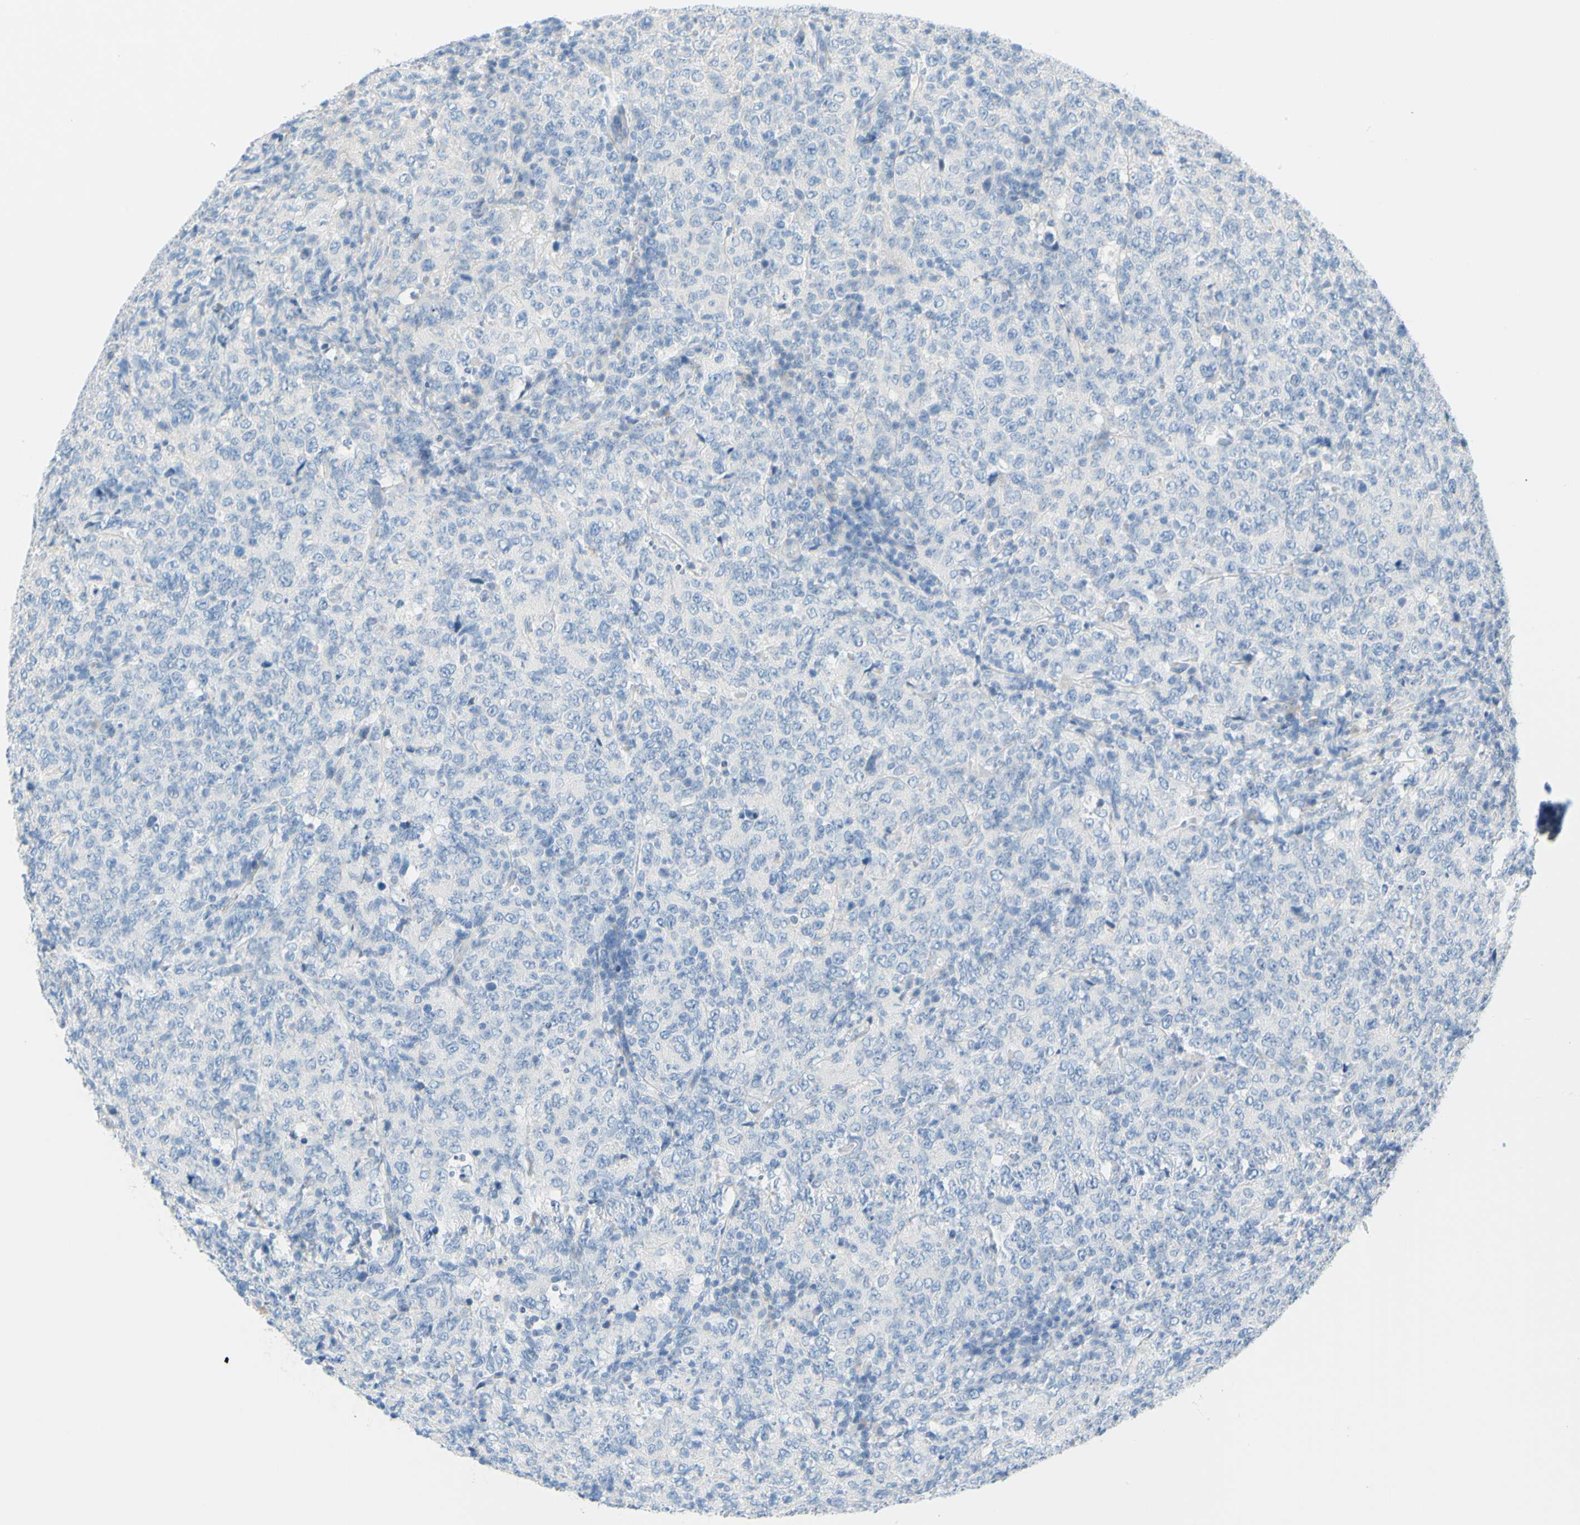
{"staining": {"intensity": "negative", "quantity": "none", "location": "none"}, "tissue": "lymphoma", "cell_type": "Tumor cells", "image_type": "cancer", "snomed": [{"axis": "morphology", "description": "Malignant lymphoma, non-Hodgkin's type, High grade"}, {"axis": "topography", "description": "Tonsil"}], "caption": "A histopathology image of lymphoma stained for a protein displays no brown staining in tumor cells.", "gene": "DCT", "patient": {"sex": "female", "age": 36}}